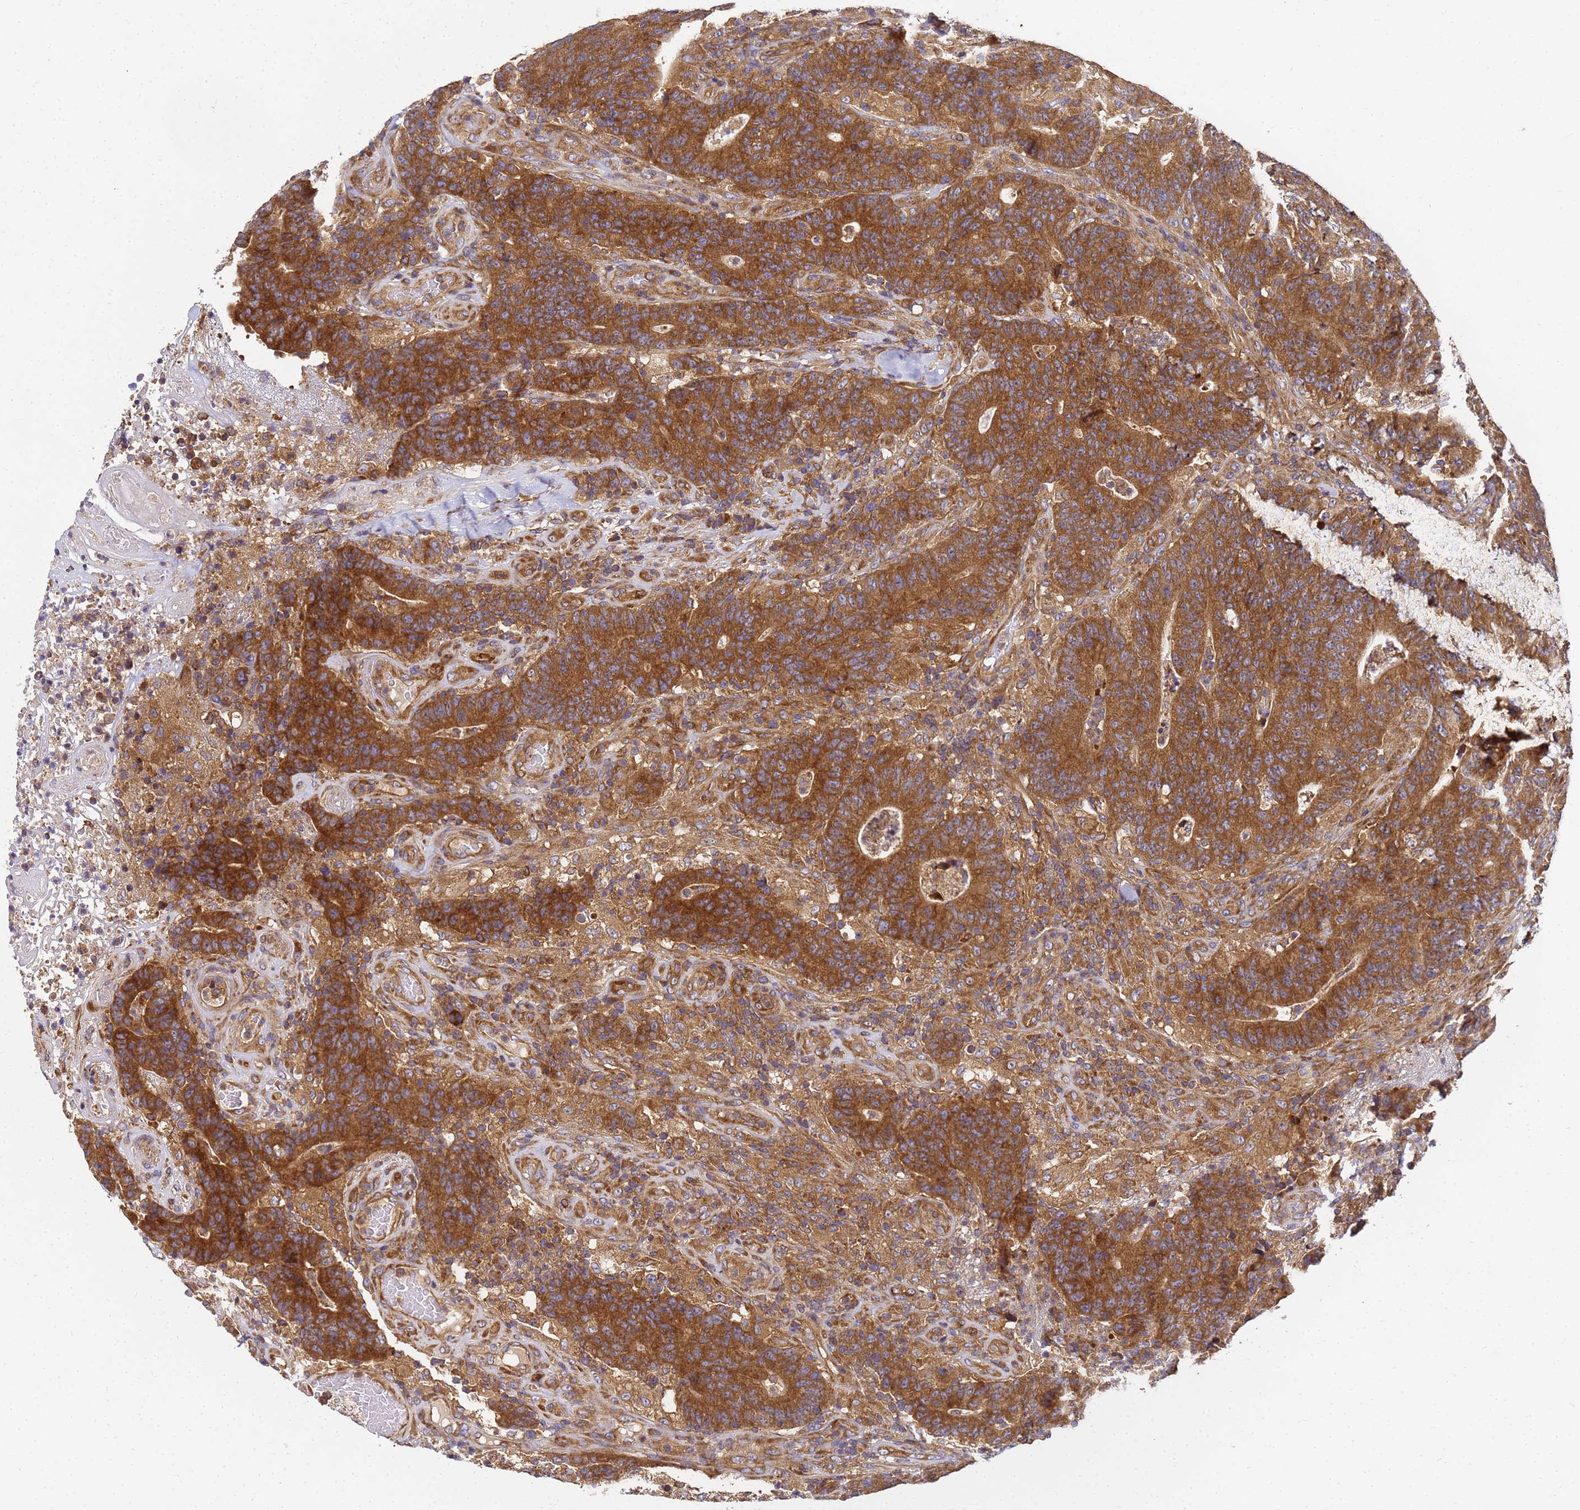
{"staining": {"intensity": "strong", "quantity": ">75%", "location": "cytoplasmic/membranous"}, "tissue": "colorectal cancer", "cell_type": "Tumor cells", "image_type": "cancer", "snomed": [{"axis": "morphology", "description": "Normal tissue, NOS"}, {"axis": "morphology", "description": "Adenocarcinoma, NOS"}, {"axis": "topography", "description": "Colon"}], "caption": "This is a photomicrograph of immunohistochemistry (IHC) staining of colorectal cancer (adenocarcinoma), which shows strong positivity in the cytoplasmic/membranous of tumor cells.", "gene": "BECN1", "patient": {"sex": "female", "age": 75}}